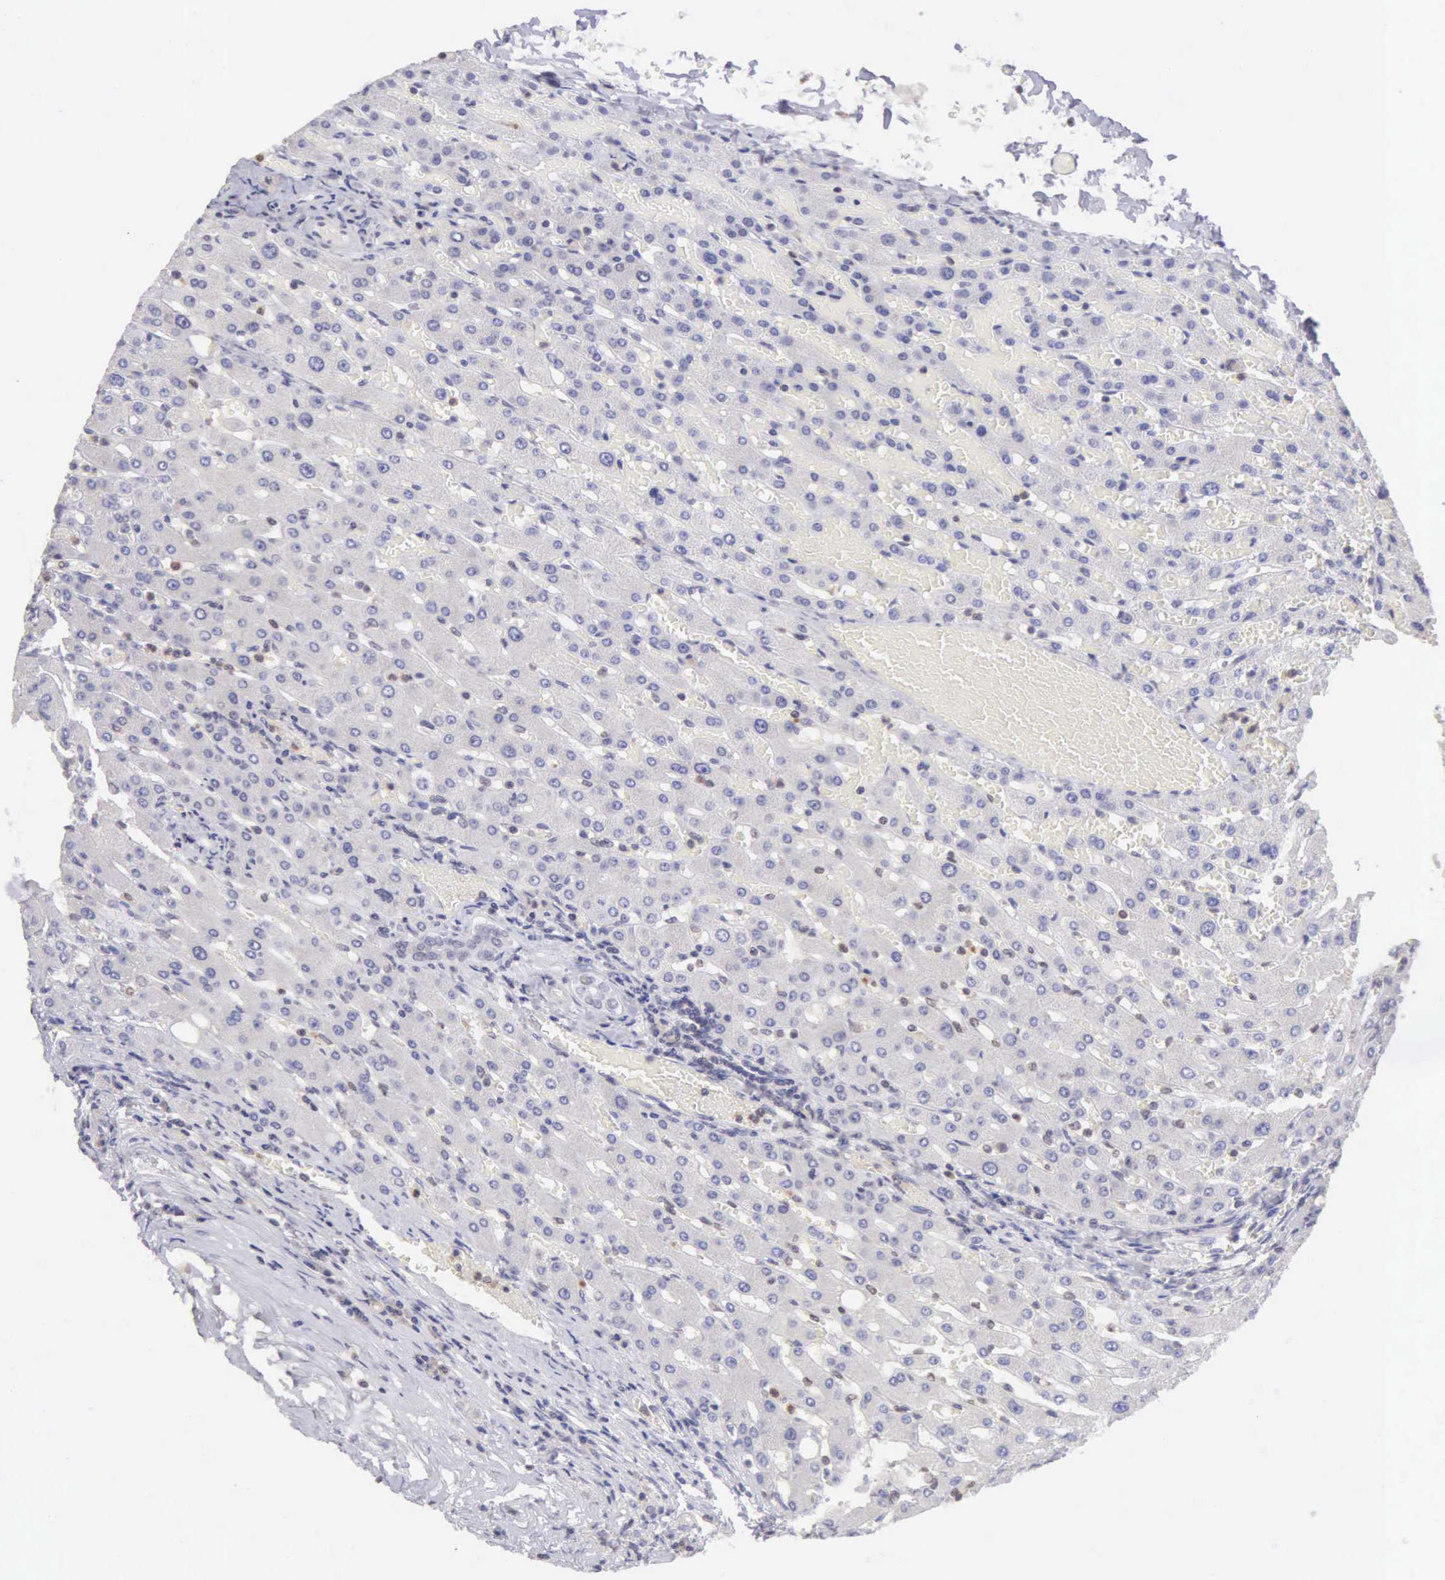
{"staining": {"intensity": "negative", "quantity": "none", "location": "none"}, "tissue": "liver", "cell_type": "Cholangiocytes", "image_type": "normal", "snomed": [{"axis": "morphology", "description": "Normal tissue, NOS"}, {"axis": "topography", "description": "Liver"}], "caption": "High magnification brightfield microscopy of normal liver stained with DAB (brown) and counterstained with hematoxylin (blue): cholangiocytes show no significant expression.", "gene": "BRD1", "patient": {"sex": "female", "age": 30}}